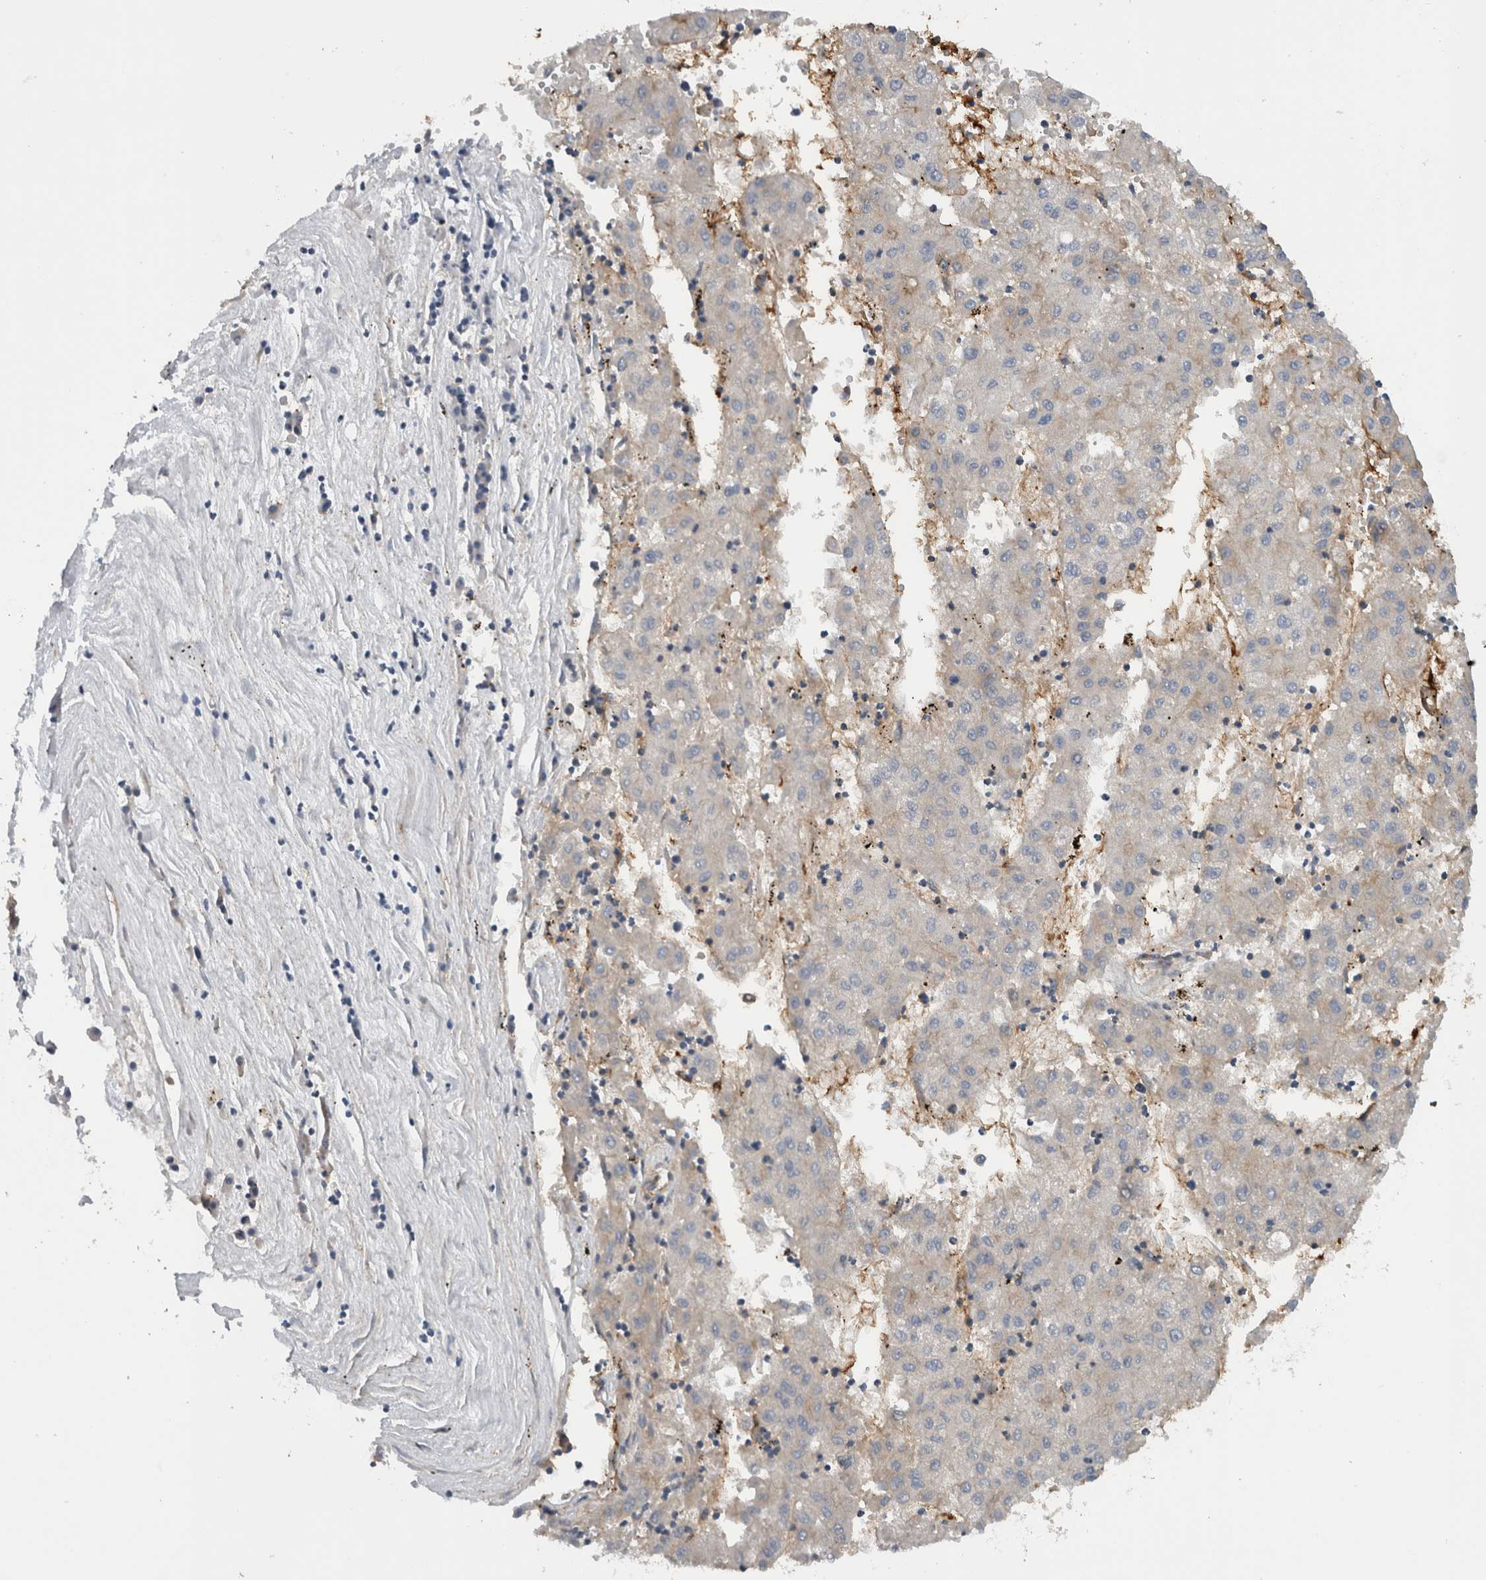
{"staining": {"intensity": "negative", "quantity": "none", "location": "none"}, "tissue": "liver cancer", "cell_type": "Tumor cells", "image_type": "cancer", "snomed": [{"axis": "morphology", "description": "Carcinoma, Hepatocellular, NOS"}, {"axis": "topography", "description": "Liver"}], "caption": "The immunohistochemistry (IHC) image has no significant expression in tumor cells of hepatocellular carcinoma (liver) tissue.", "gene": "CD59", "patient": {"sex": "male", "age": 72}}